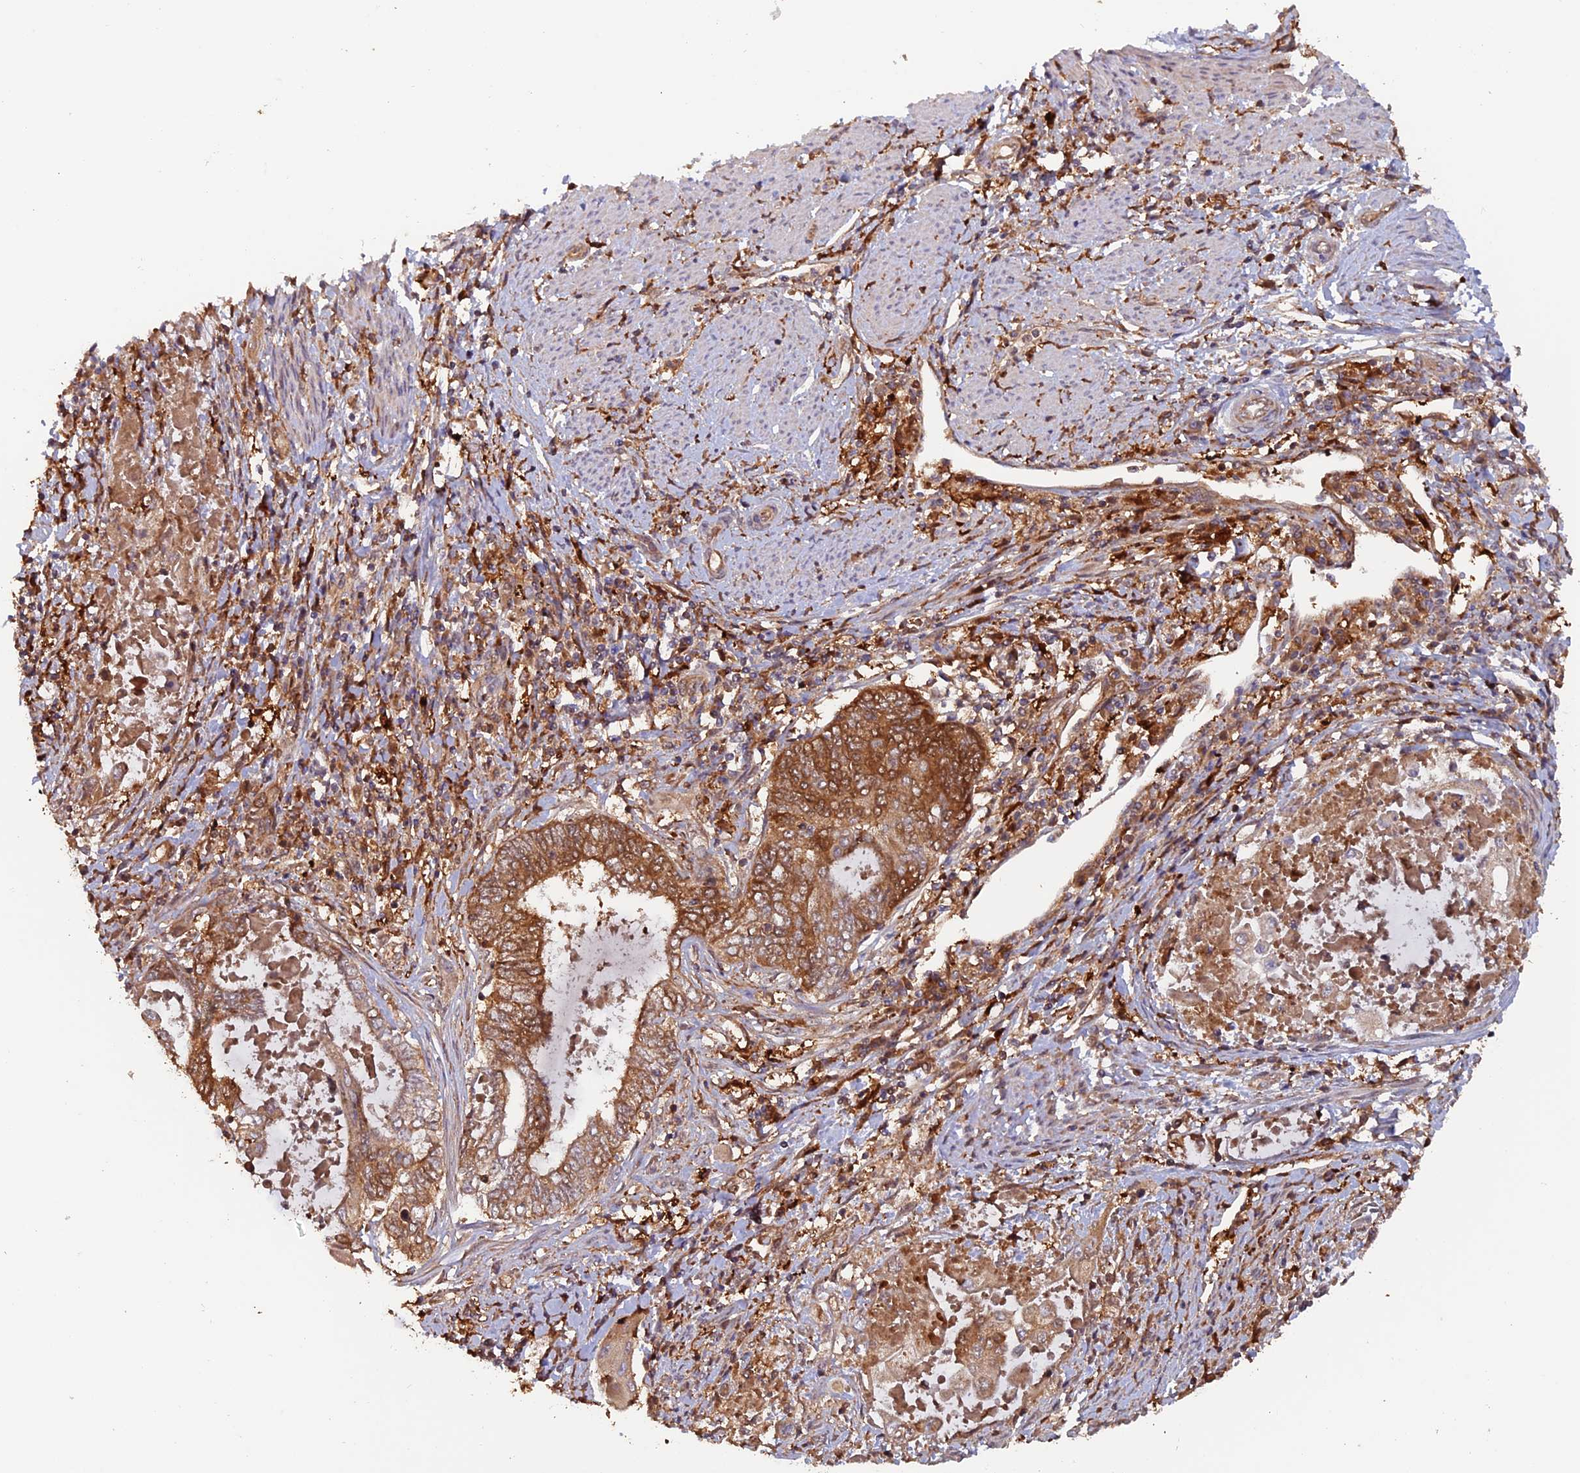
{"staining": {"intensity": "strong", "quantity": "25%-75%", "location": "cytoplasmic/membranous"}, "tissue": "endometrial cancer", "cell_type": "Tumor cells", "image_type": "cancer", "snomed": [{"axis": "morphology", "description": "Adenocarcinoma, NOS"}, {"axis": "topography", "description": "Uterus"}, {"axis": "topography", "description": "Endometrium"}], "caption": "IHC (DAB (3,3'-diaminobenzidine)) staining of endometrial cancer (adenocarcinoma) reveals strong cytoplasmic/membranous protein expression in about 25%-75% of tumor cells.", "gene": "DTYMK", "patient": {"sex": "female", "age": 70}}